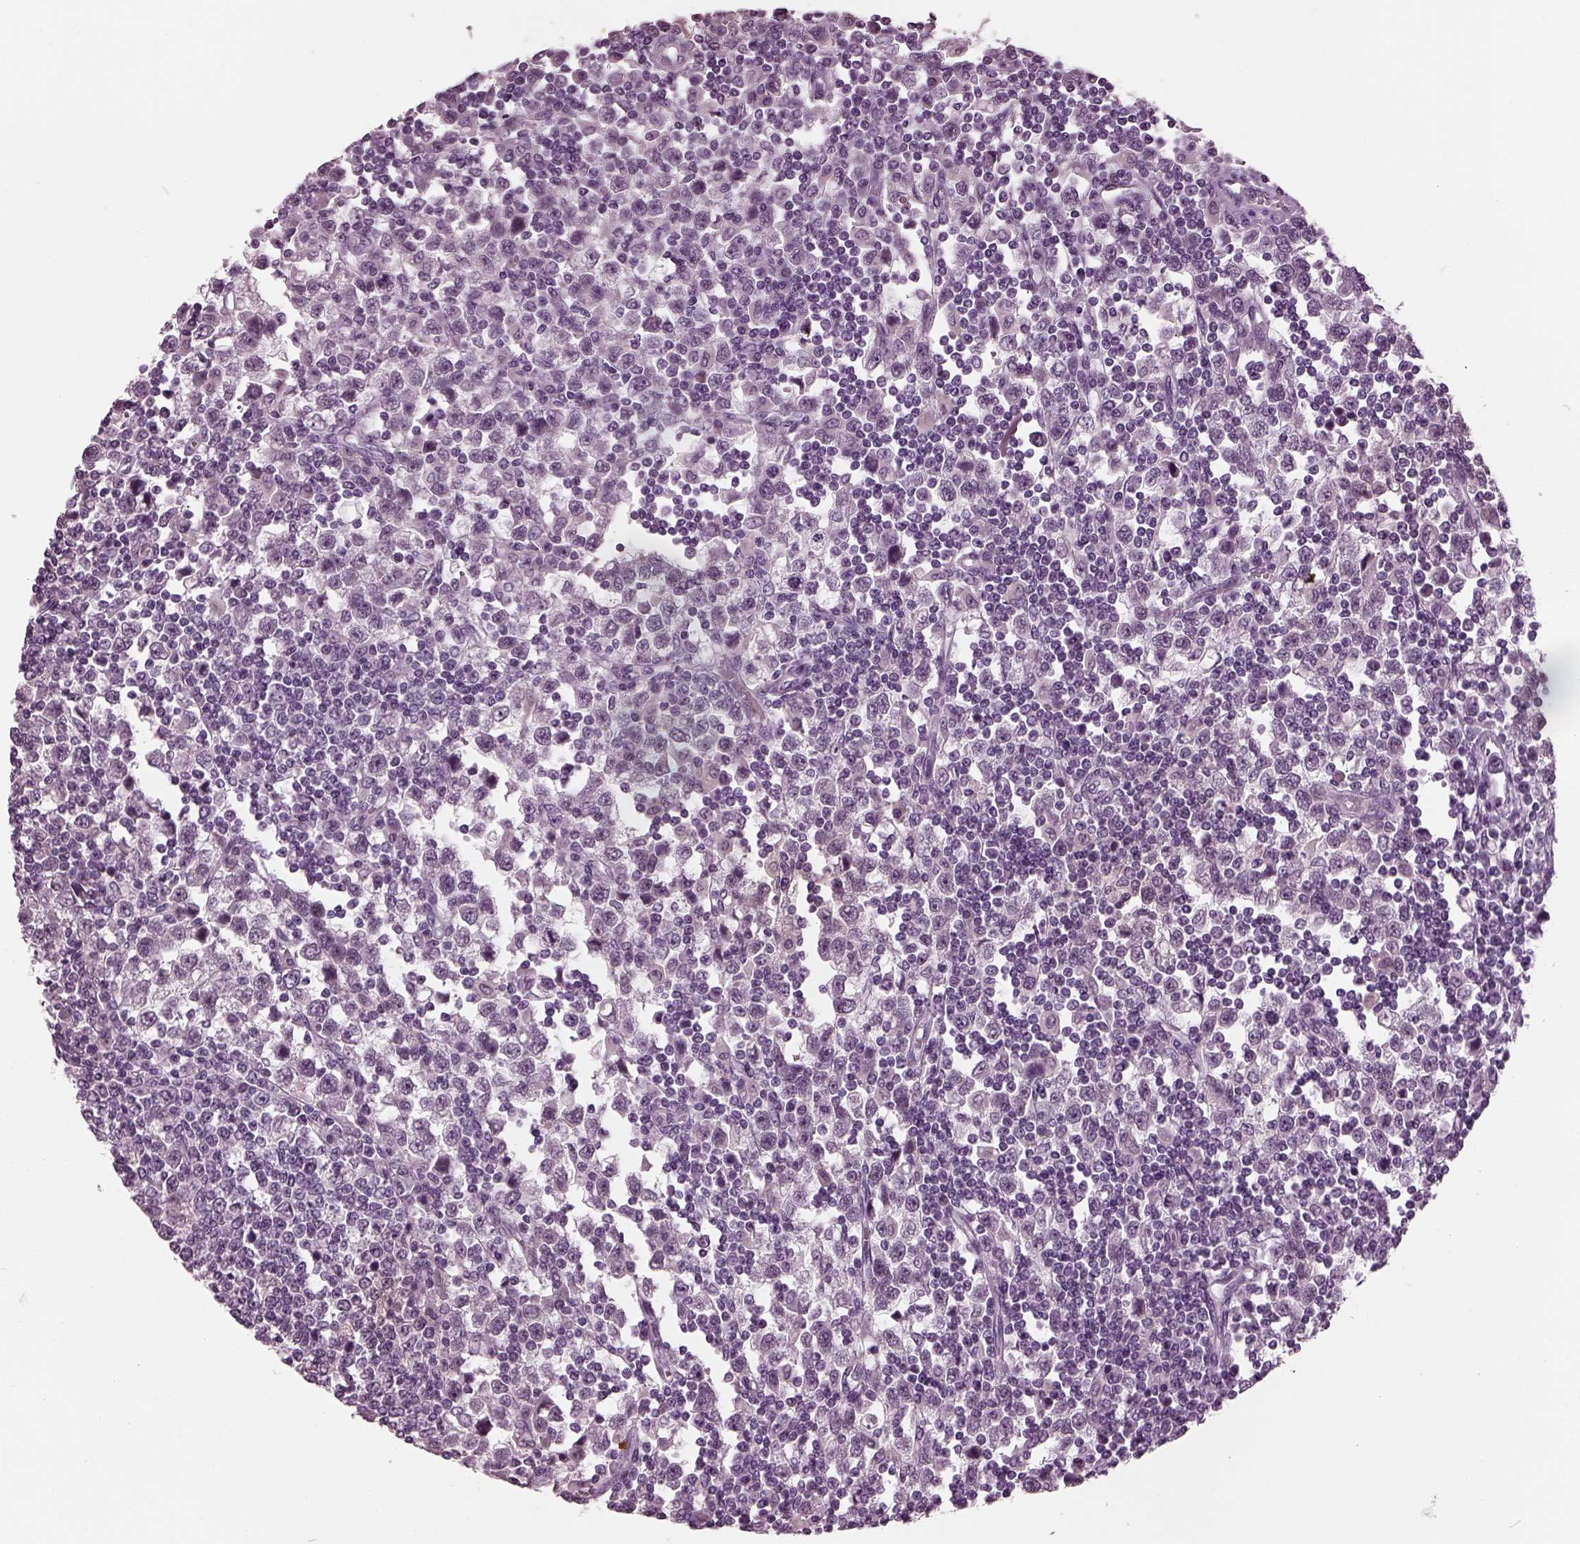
{"staining": {"intensity": "negative", "quantity": "none", "location": "none"}, "tissue": "testis cancer", "cell_type": "Tumor cells", "image_type": "cancer", "snomed": [{"axis": "morphology", "description": "Seminoma, NOS"}, {"axis": "topography", "description": "Testis"}], "caption": "Immunohistochemistry photomicrograph of testis cancer stained for a protein (brown), which demonstrates no positivity in tumor cells.", "gene": "SLC6A17", "patient": {"sex": "male", "age": 34}}